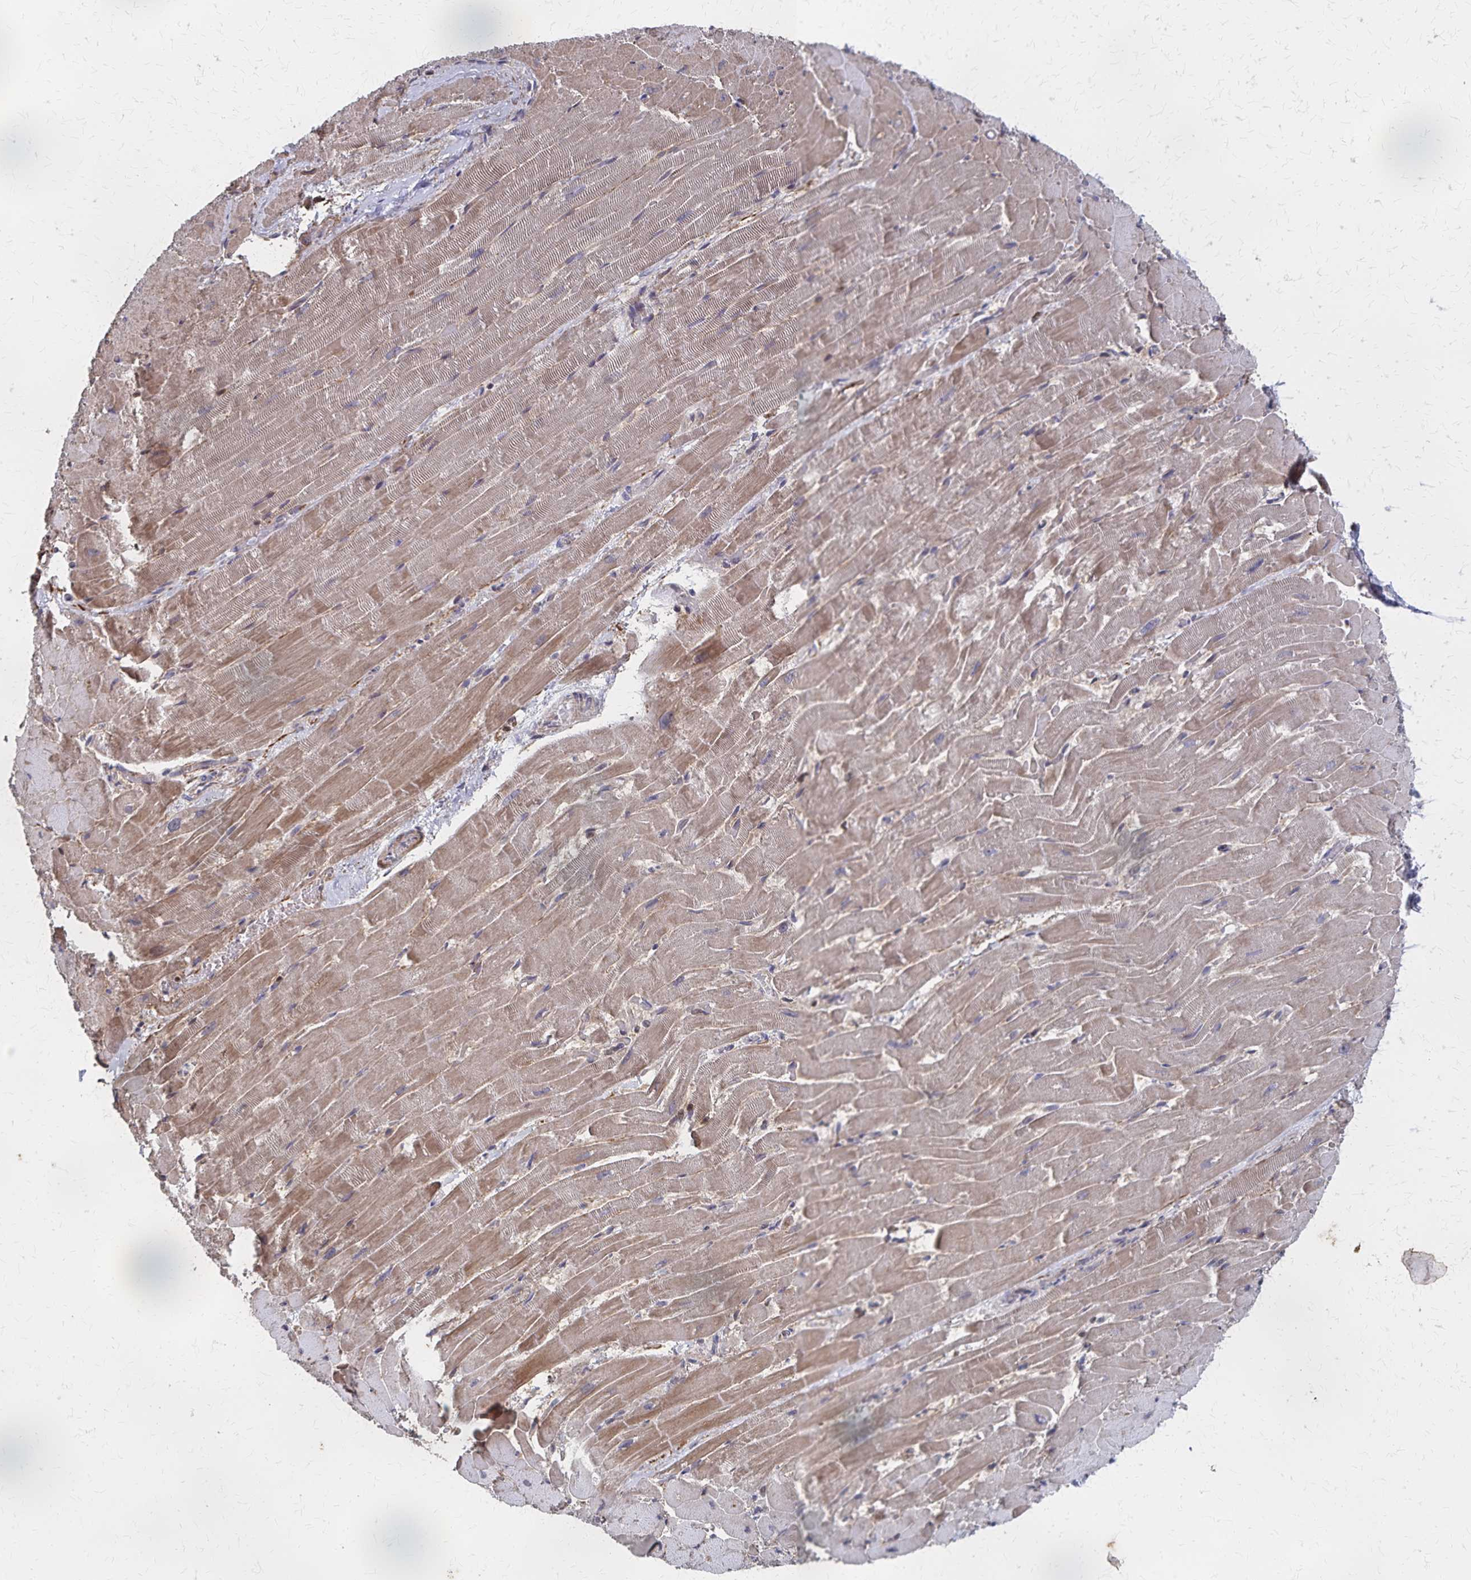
{"staining": {"intensity": "moderate", "quantity": ">75%", "location": "cytoplasmic/membranous,nuclear"}, "tissue": "heart muscle", "cell_type": "Cardiomyocytes", "image_type": "normal", "snomed": [{"axis": "morphology", "description": "Normal tissue, NOS"}, {"axis": "topography", "description": "Heart"}], "caption": "Immunohistochemistry of normal human heart muscle displays medium levels of moderate cytoplasmic/membranous,nuclear expression in approximately >75% of cardiomyocytes.", "gene": "GTF2B", "patient": {"sex": "male", "age": 37}}